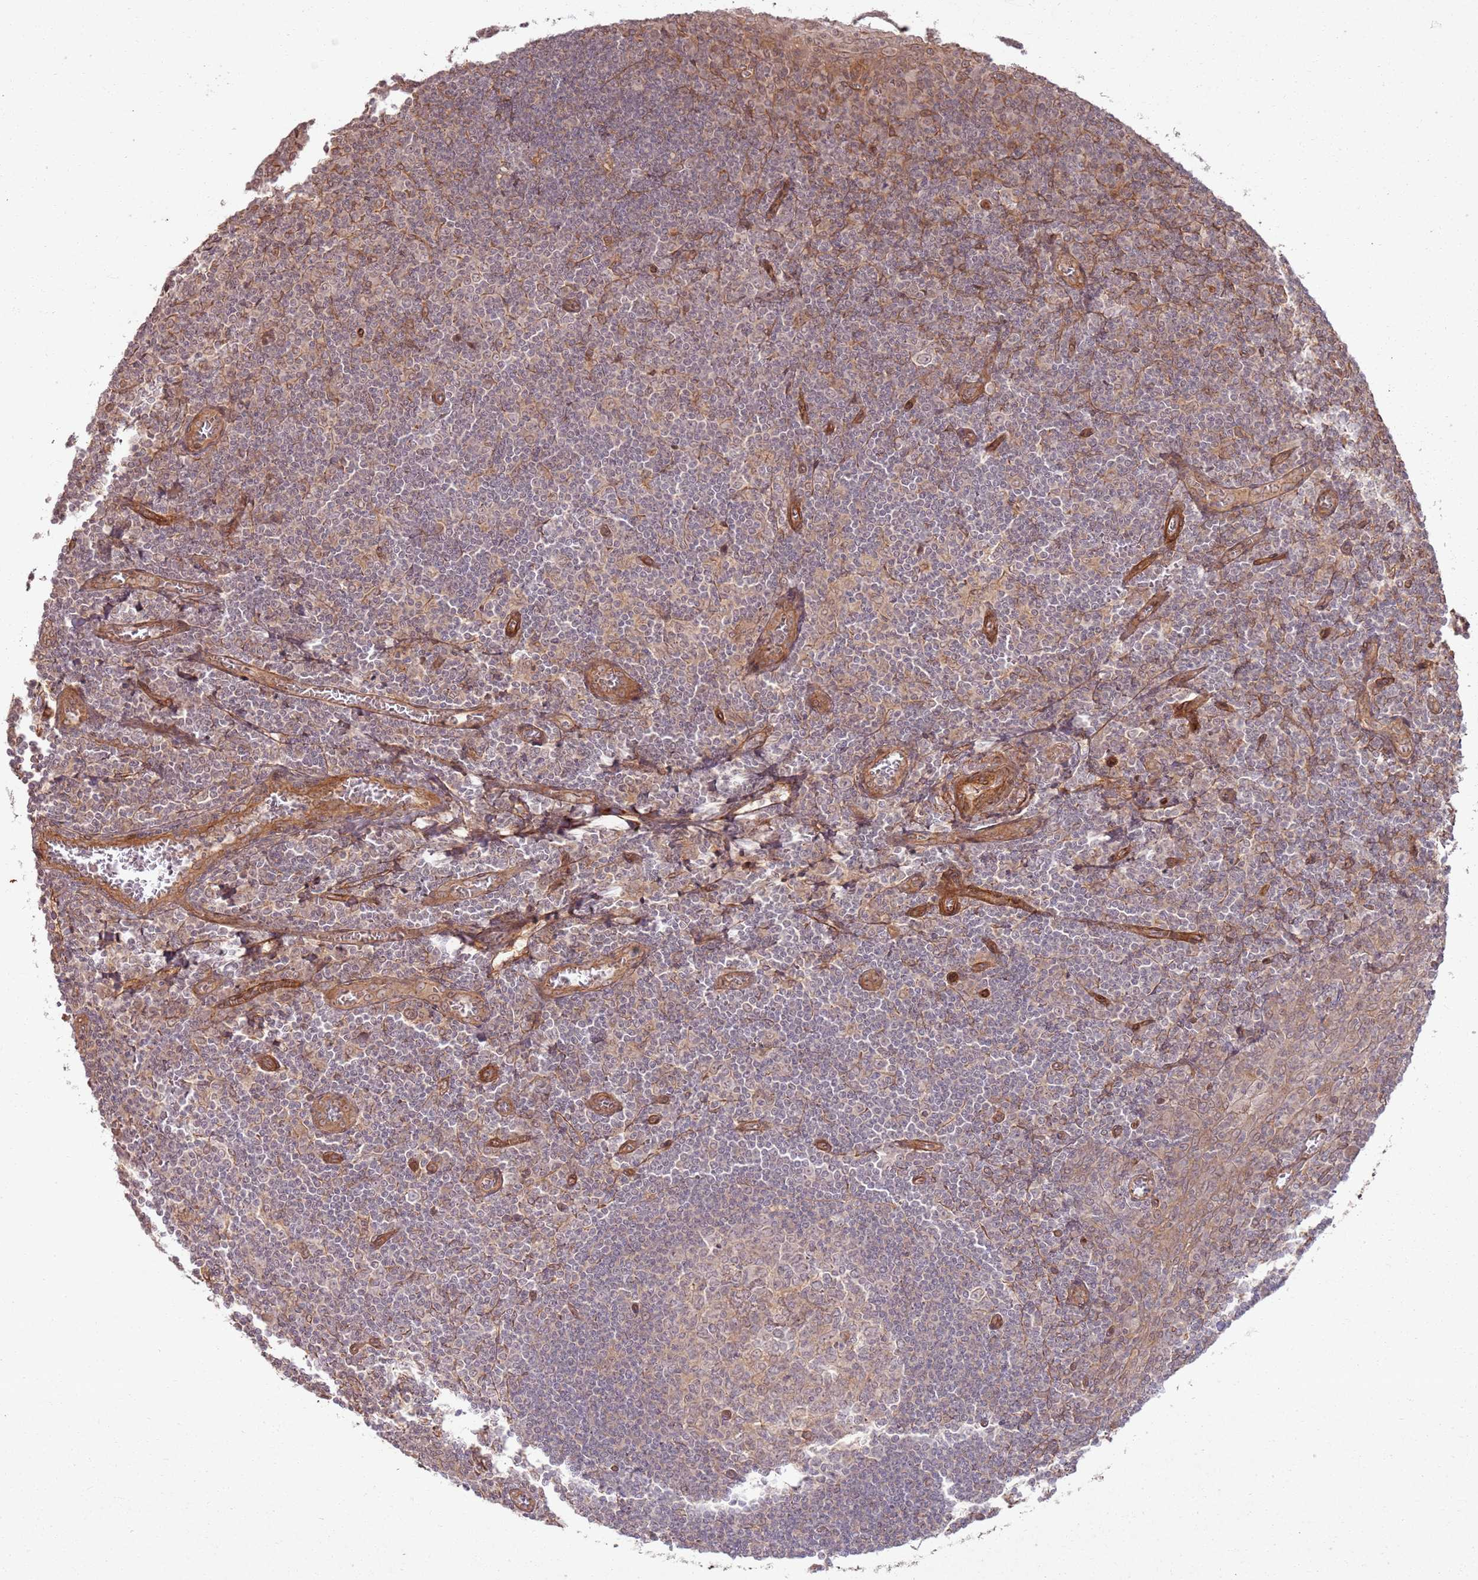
{"staining": {"intensity": "weak", "quantity": "25%-75%", "location": "cytoplasmic/membranous"}, "tissue": "tonsil", "cell_type": "Germinal center cells", "image_type": "normal", "snomed": [{"axis": "morphology", "description": "Normal tissue, NOS"}, {"axis": "topography", "description": "Tonsil"}], "caption": "An image showing weak cytoplasmic/membranous expression in about 25%-75% of germinal center cells in unremarkable tonsil, as visualized by brown immunohistochemical staining.", "gene": "ZNF623", "patient": {"sex": "male", "age": 27}}